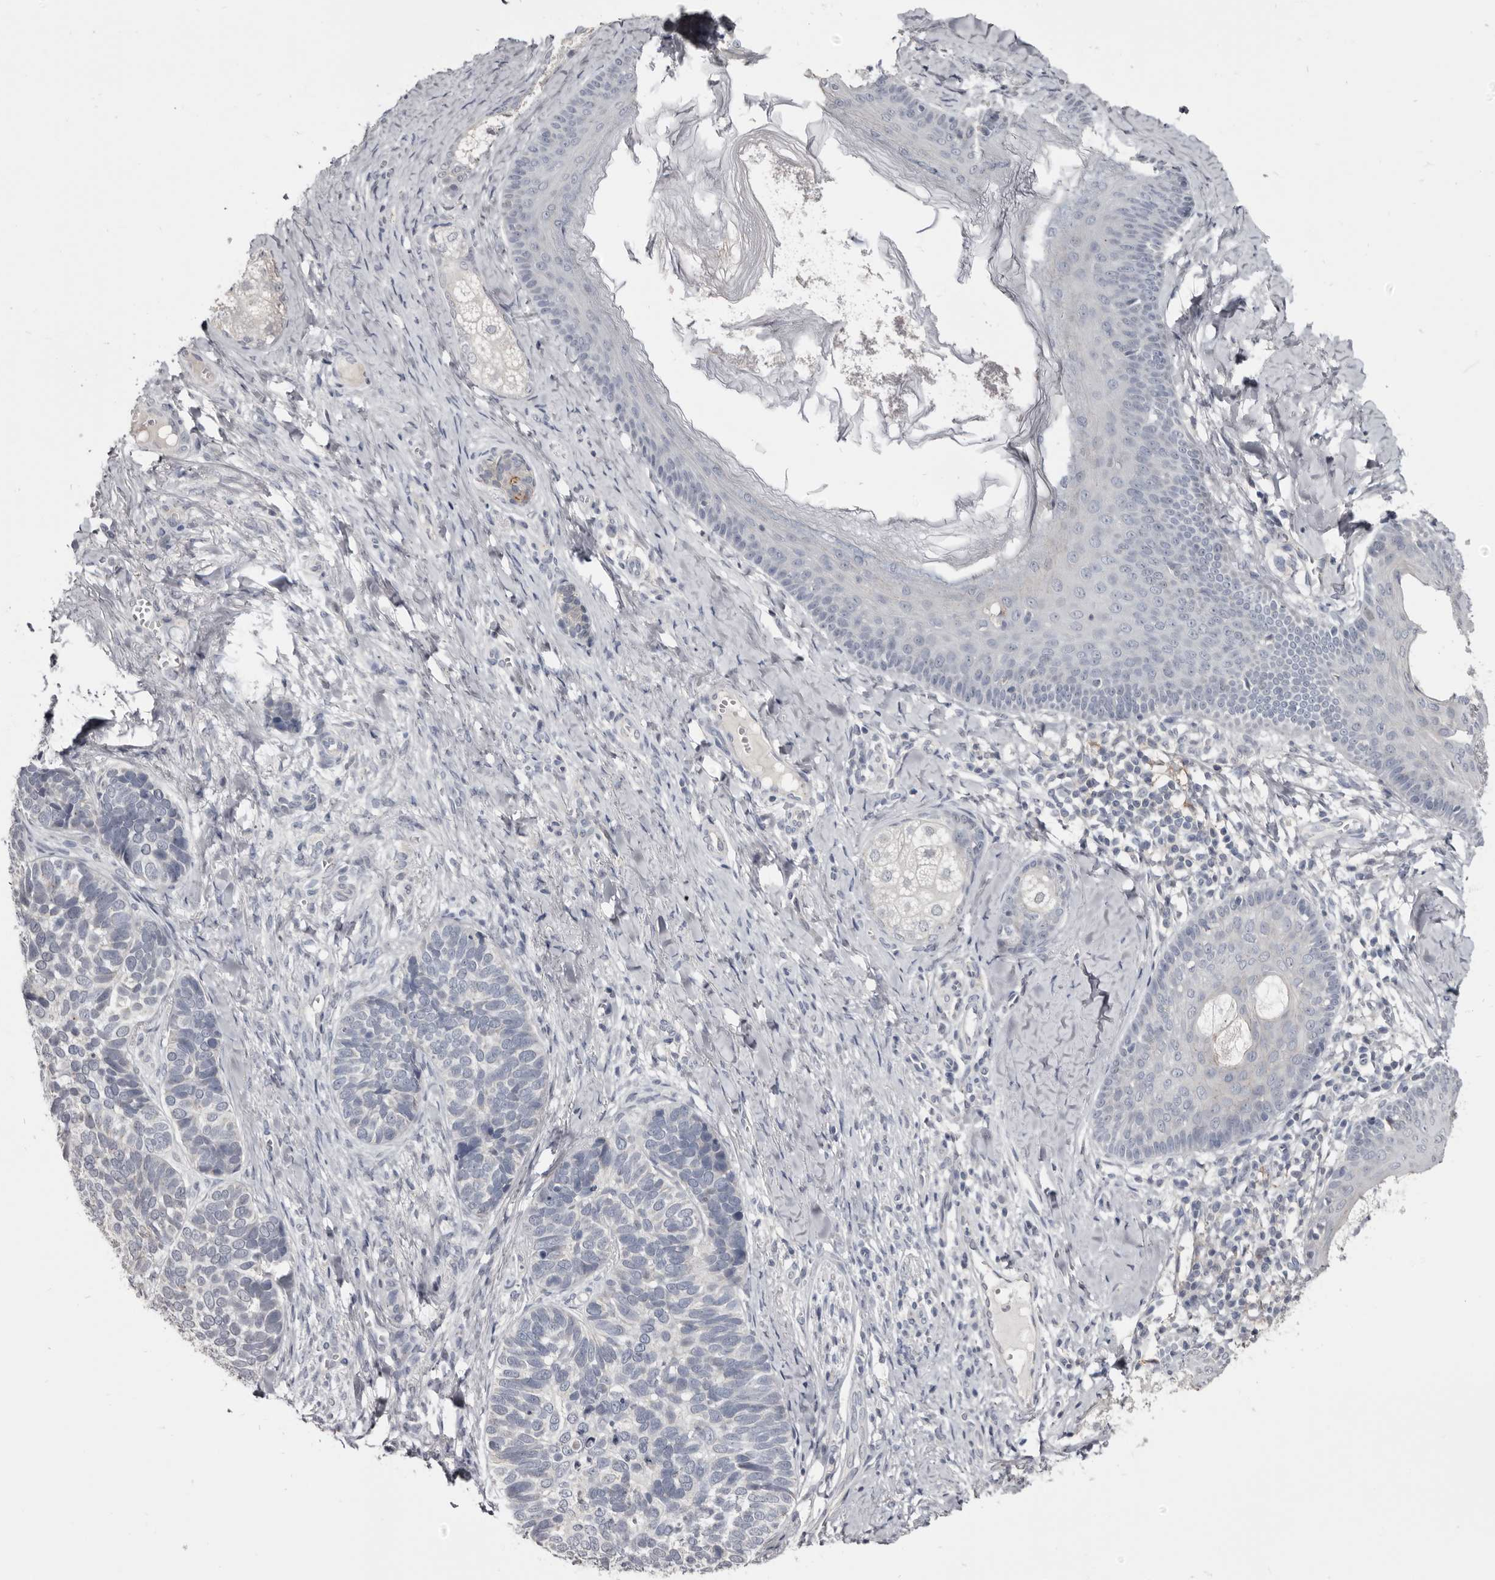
{"staining": {"intensity": "negative", "quantity": "none", "location": "none"}, "tissue": "skin cancer", "cell_type": "Tumor cells", "image_type": "cancer", "snomed": [{"axis": "morphology", "description": "Basal cell carcinoma"}, {"axis": "topography", "description": "Skin"}], "caption": "Tumor cells are negative for brown protein staining in skin cancer (basal cell carcinoma). The staining was performed using DAB (3,3'-diaminobenzidine) to visualize the protein expression in brown, while the nuclei were stained in blue with hematoxylin (Magnification: 20x).", "gene": "CGN", "patient": {"sex": "male", "age": 62}}